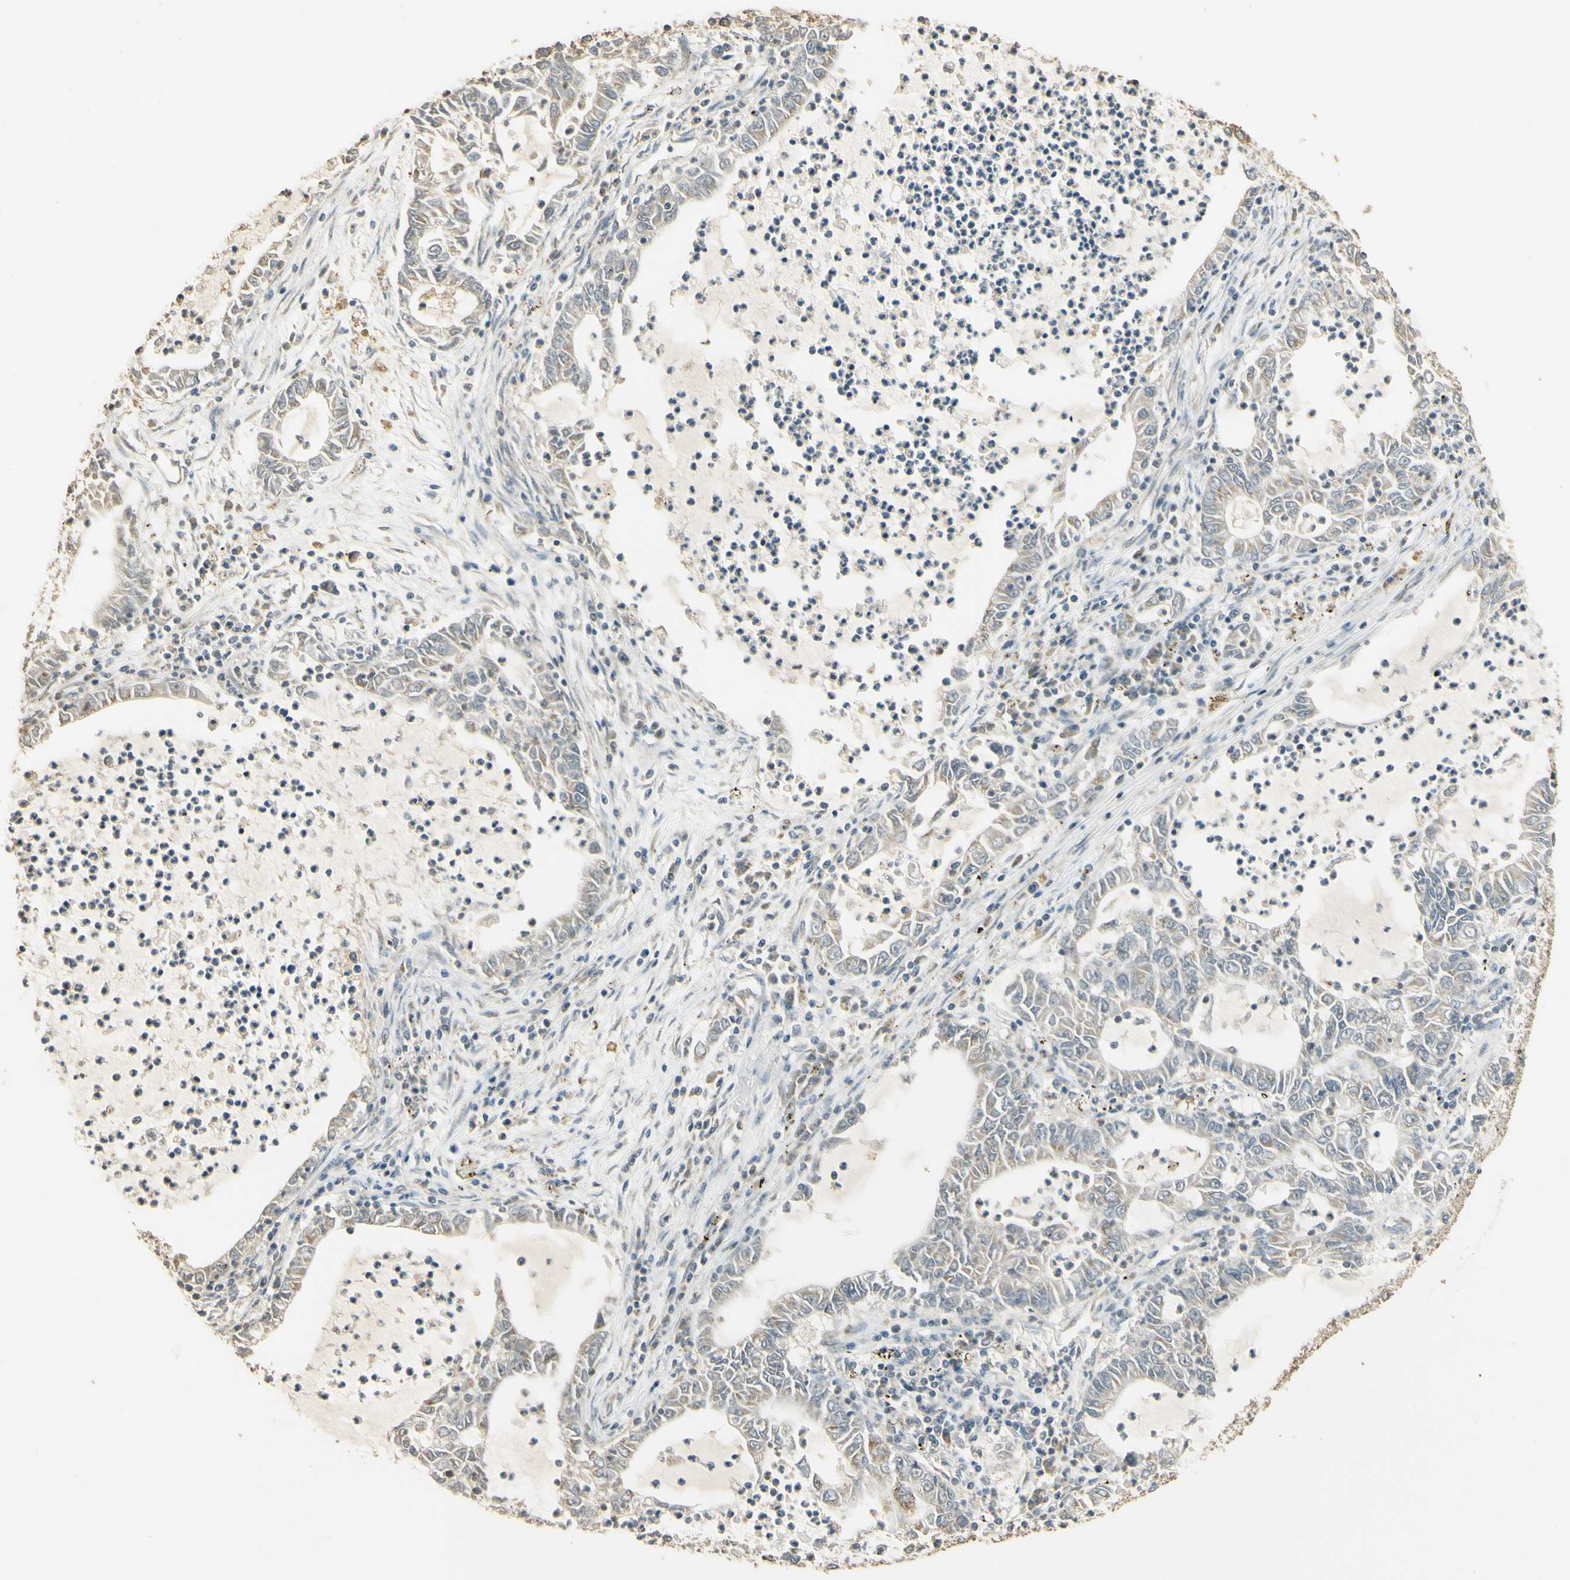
{"staining": {"intensity": "weak", "quantity": "25%-75%", "location": "cytoplasmic/membranous"}, "tissue": "lung cancer", "cell_type": "Tumor cells", "image_type": "cancer", "snomed": [{"axis": "morphology", "description": "Adenocarcinoma, NOS"}, {"axis": "topography", "description": "Lung"}], "caption": "This micrograph reveals lung adenocarcinoma stained with IHC to label a protein in brown. The cytoplasmic/membranous of tumor cells show weak positivity for the protein. Nuclei are counter-stained blue.", "gene": "UXS1", "patient": {"sex": "female", "age": 51}}